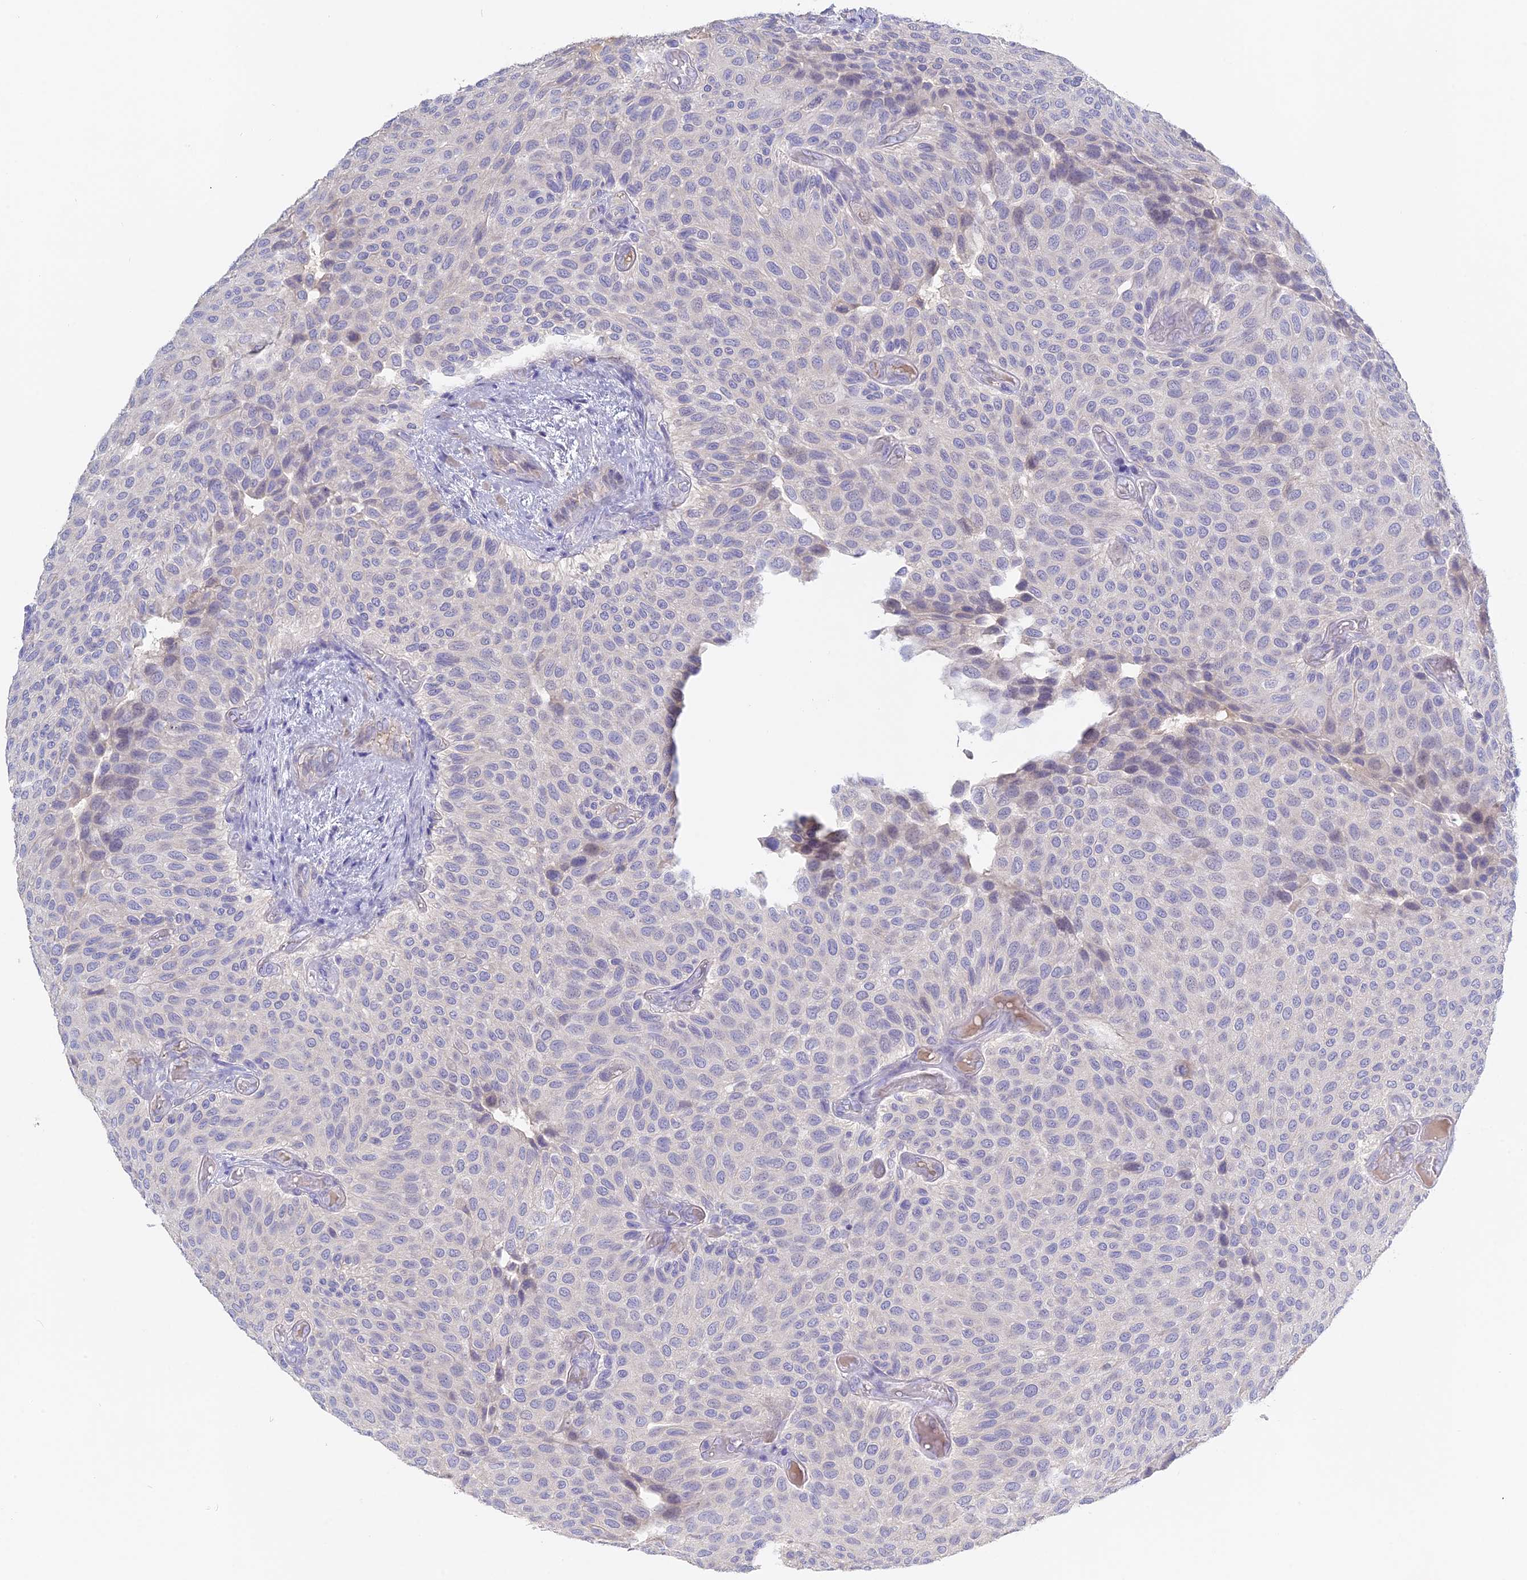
{"staining": {"intensity": "negative", "quantity": "none", "location": "none"}, "tissue": "urothelial cancer", "cell_type": "Tumor cells", "image_type": "cancer", "snomed": [{"axis": "morphology", "description": "Urothelial carcinoma, Low grade"}, {"axis": "topography", "description": "Urinary bladder"}], "caption": "The immunohistochemistry photomicrograph has no significant staining in tumor cells of low-grade urothelial carcinoma tissue. The staining was performed using DAB to visualize the protein expression in brown, while the nuclei were stained in blue with hematoxylin (Magnification: 20x).", "gene": "ADGRA1", "patient": {"sex": "male", "age": 89}}